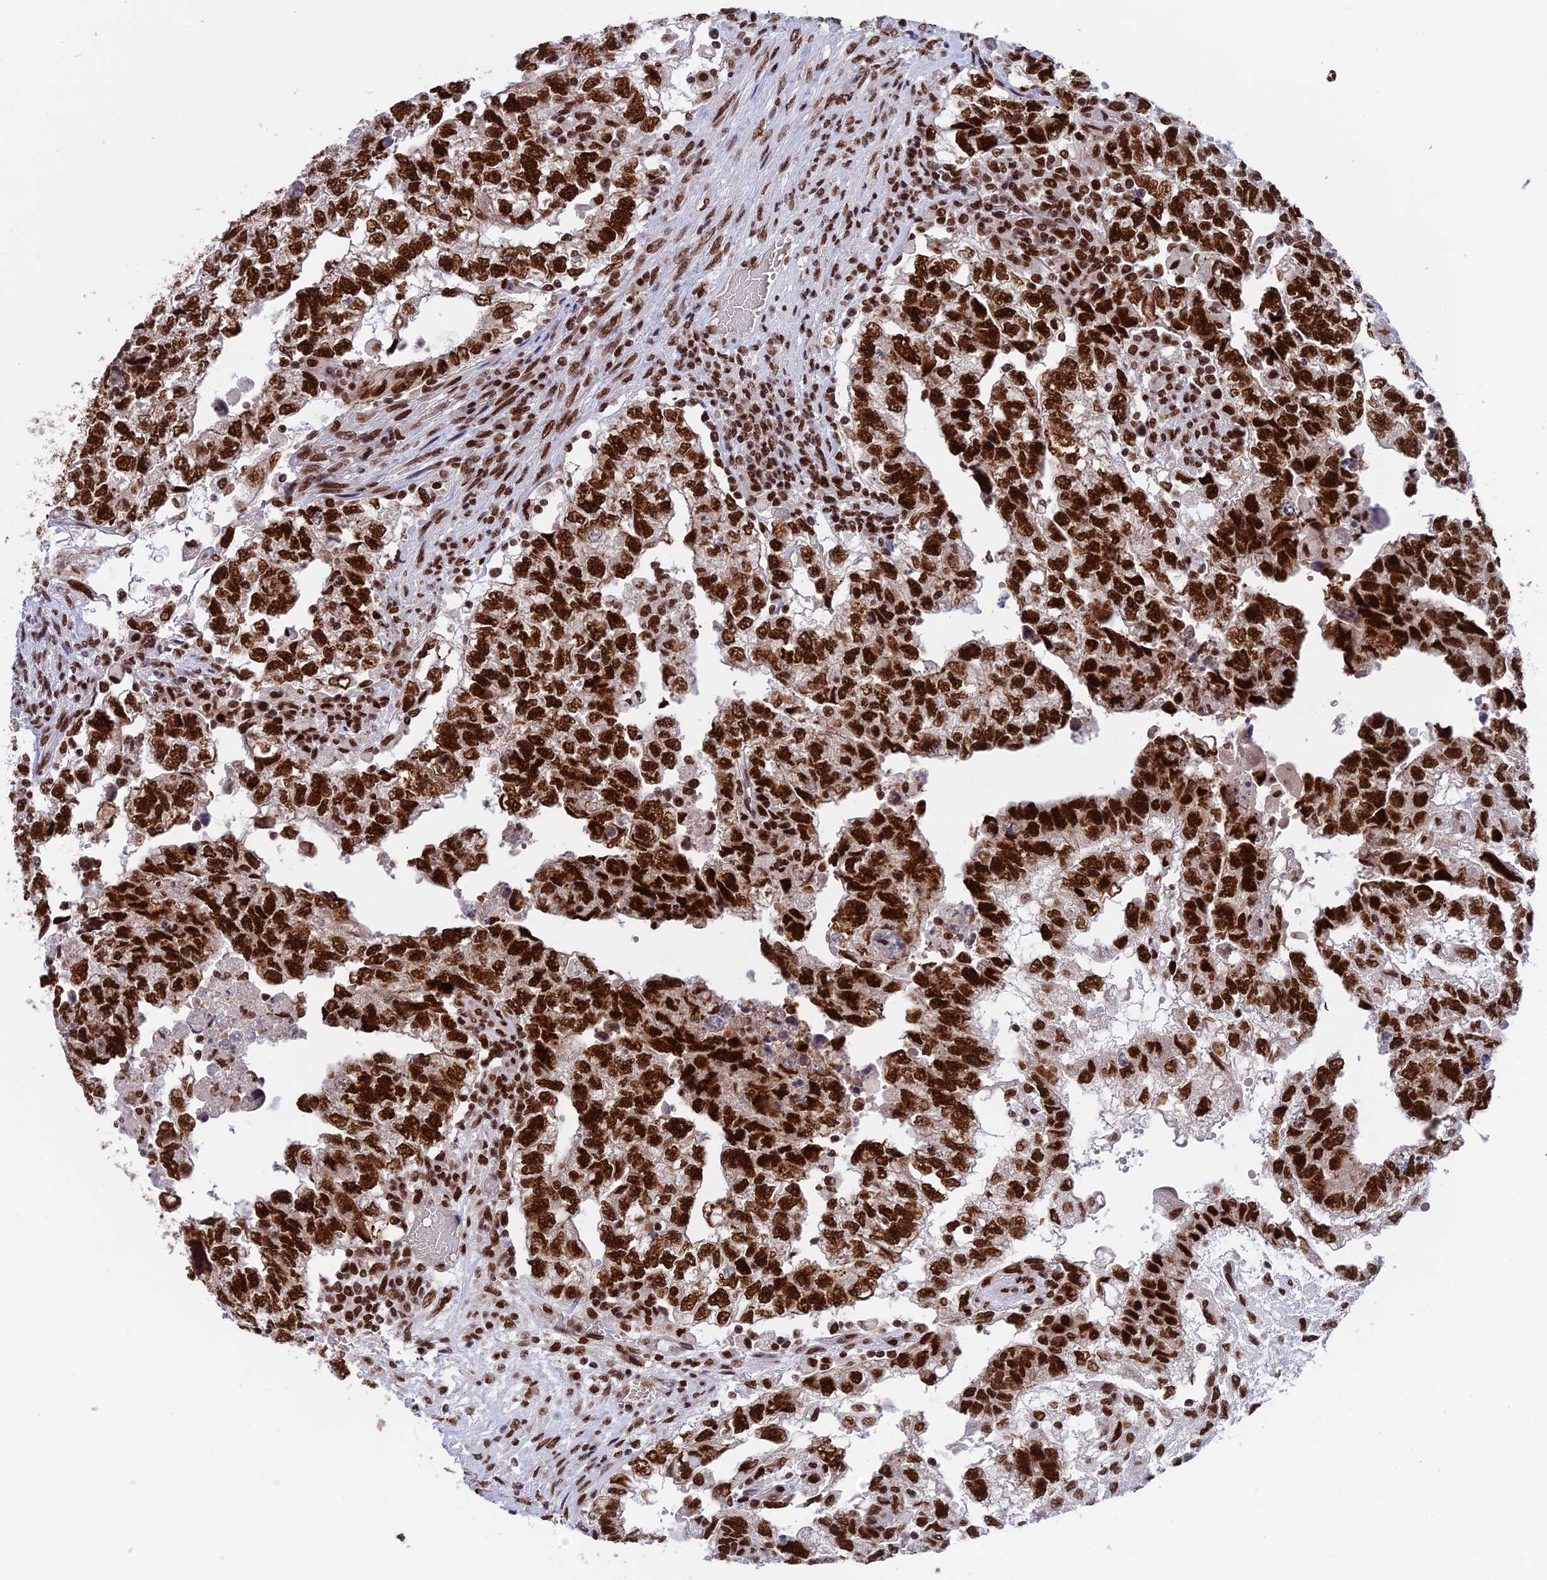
{"staining": {"intensity": "strong", "quantity": ">75%", "location": "nuclear"}, "tissue": "testis cancer", "cell_type": "Tumor cells", "image_type": "cancer", "snomed": [{"axis": "morphology", "description": "Carcinoma, Embryonal, NOS"}, {"axis": "topography", "description": "Testis"}], "caption": "Human embryonal carcinoma (testis) stained for a protein (brown) shows strong nuclear positive expression in approximately >75% of tumor cells.", "gene": "EEF1AKMT3", "patient": {"sex": "male", "age": 36}}